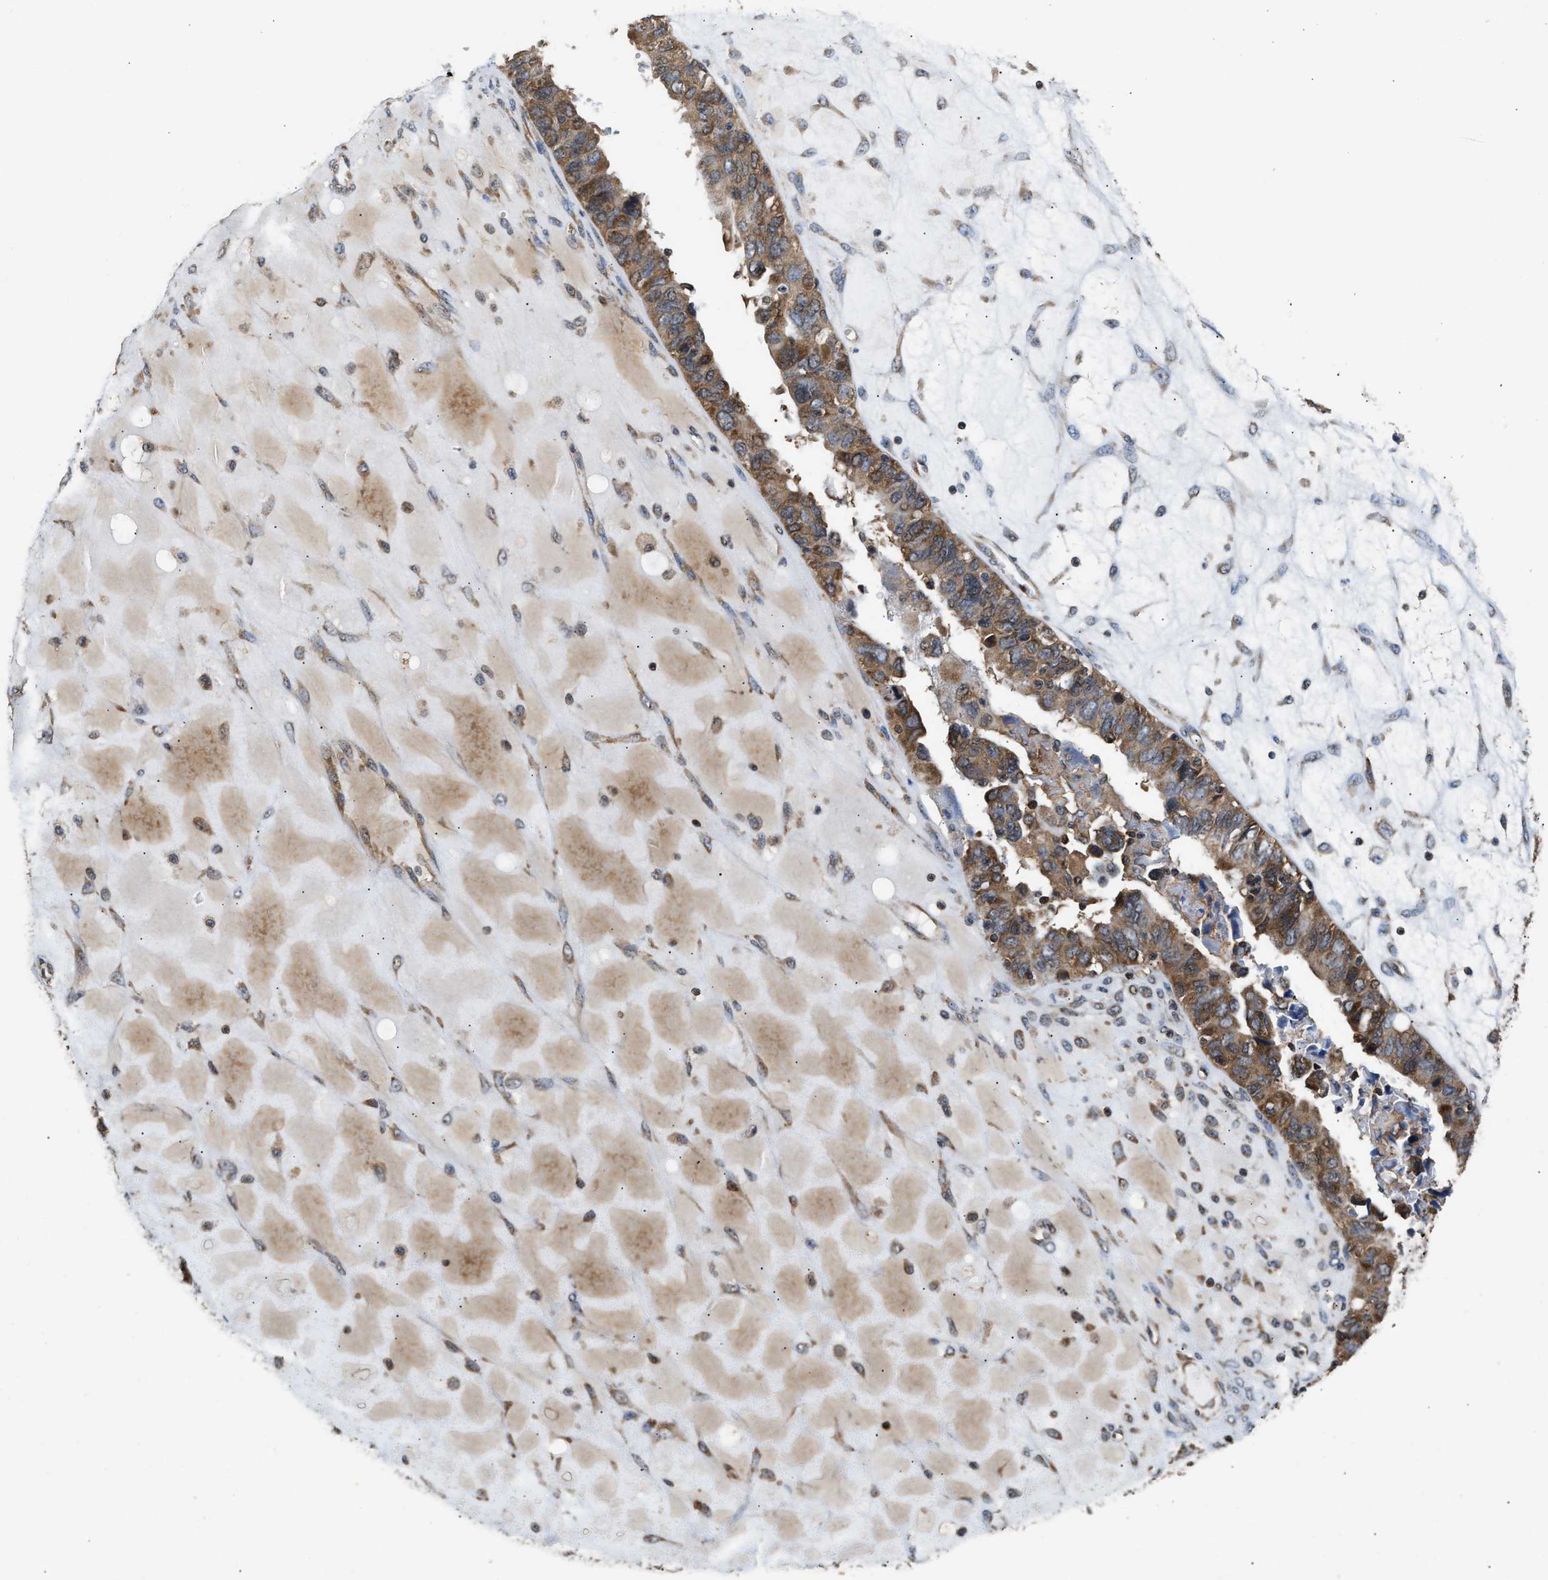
{"staining": {"intensity": "strong", "quantity": ">75%", "location": "cytoplasmic/membranous"}, "tissue": "ovarian cancer", "cell_type": "Tumor cells", "image_type": "cancer", "snomed": [{"axis": "morphology", "description": "Cystadenocarcinoma, serous, NOS"}, {"axis": "topography", "description": "Ovary"}], "caption": "Human serous cystadenocarcinoma (ovarian) stained for a protein (brown) displays strong cytoplasmic/membranous positive positivity in about >75% of tumor cells.", "gene": "DNAJC2", "patient": {"sex": "female", "age": 79}}